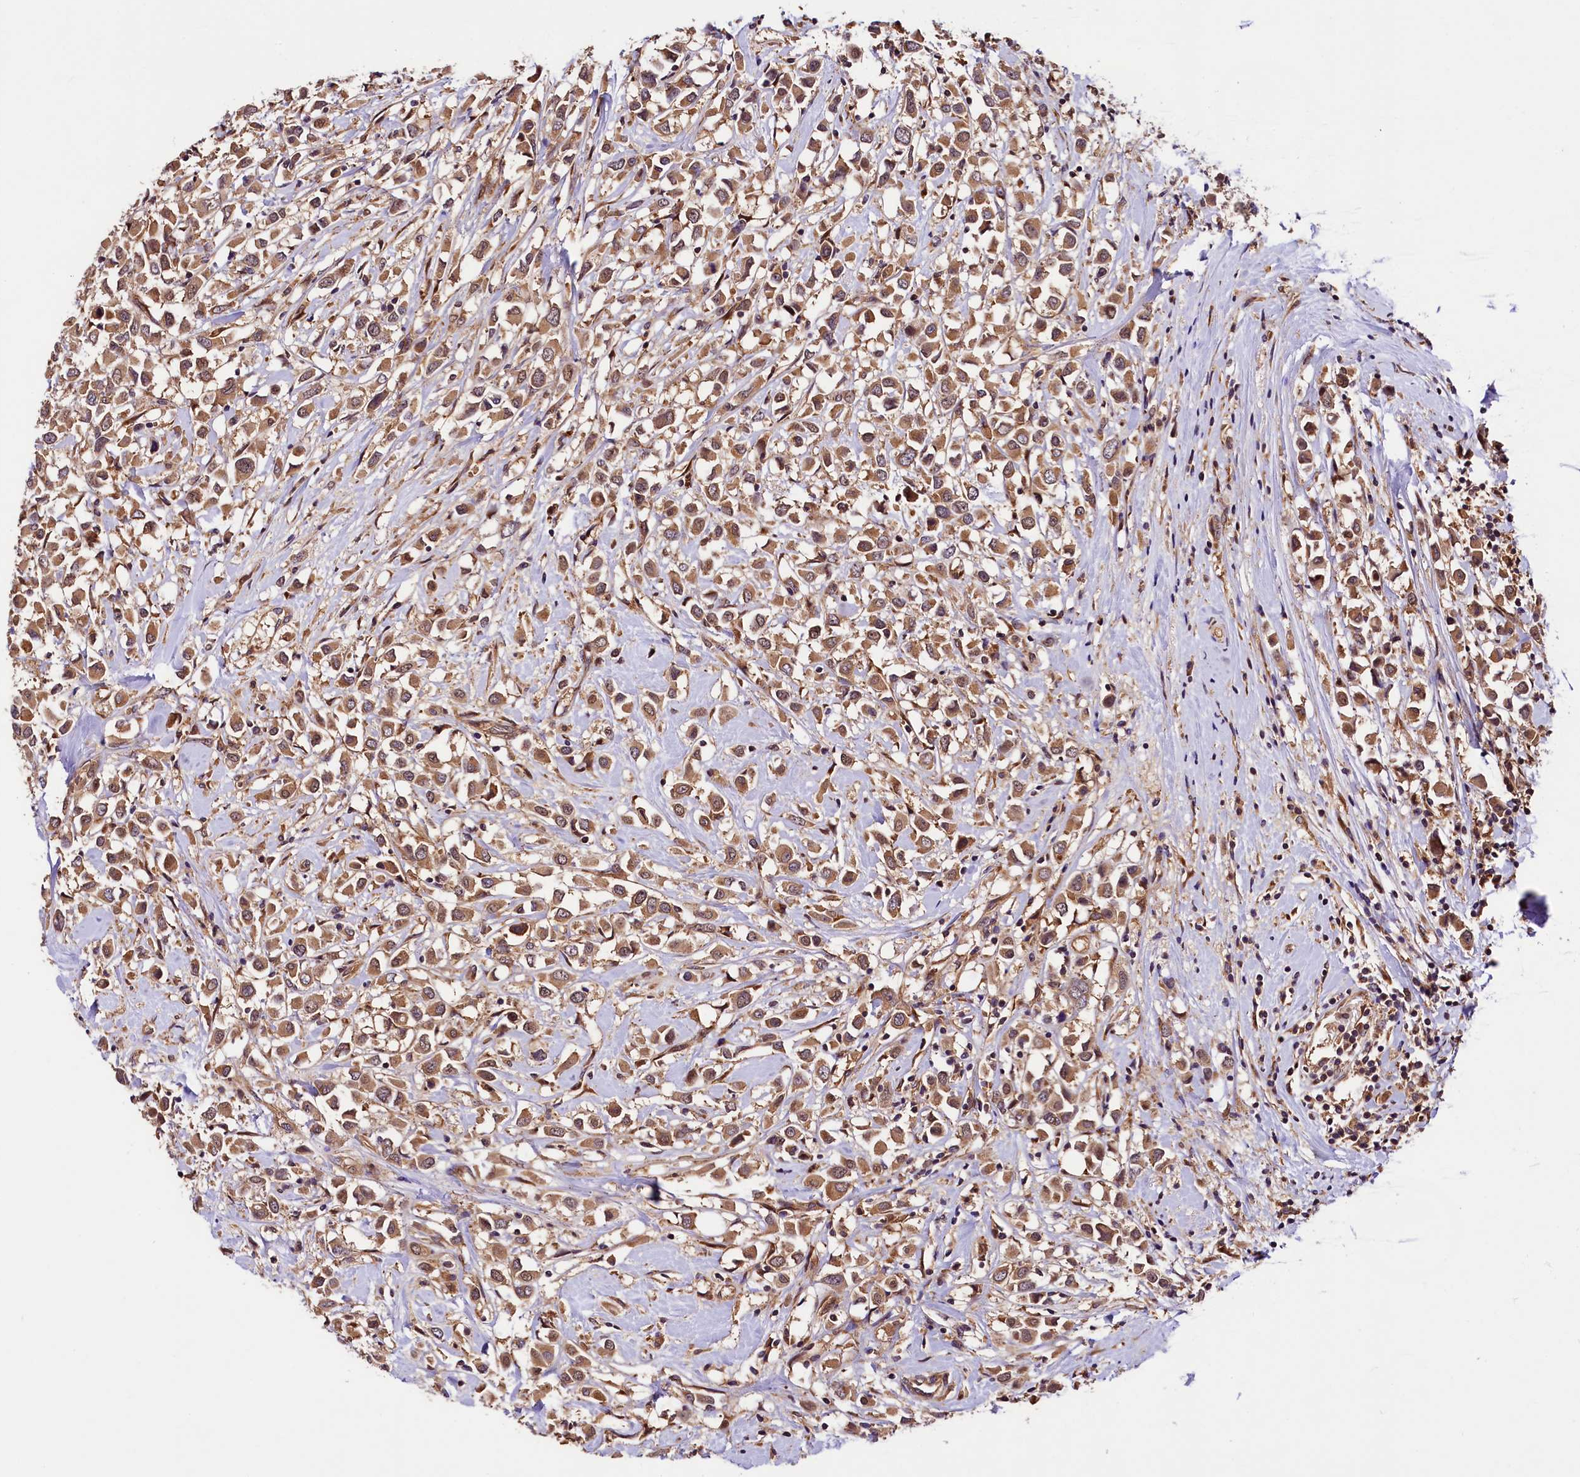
{"staining": {"intensity": "moderate", "quantity": ">75%", "location": "cytoplasmic/membranous"}, "tissue": "breast cancer", "cell_type": "Tumor cells", "image_type": "cancer", "snomed": [{"axis": "morphology", "description": "Duct carcinoma"}, {"axis": "topography", "description": "Breast"}], "caption": "Protein staining by immunohistochemistry exhibits moderate cytoplasmic/membranous staining in approximately >75% of tumor cells in breast intraductal carcinoma.", "gene": "VPS35", "patient": {"sex": "female", "age": 87}}